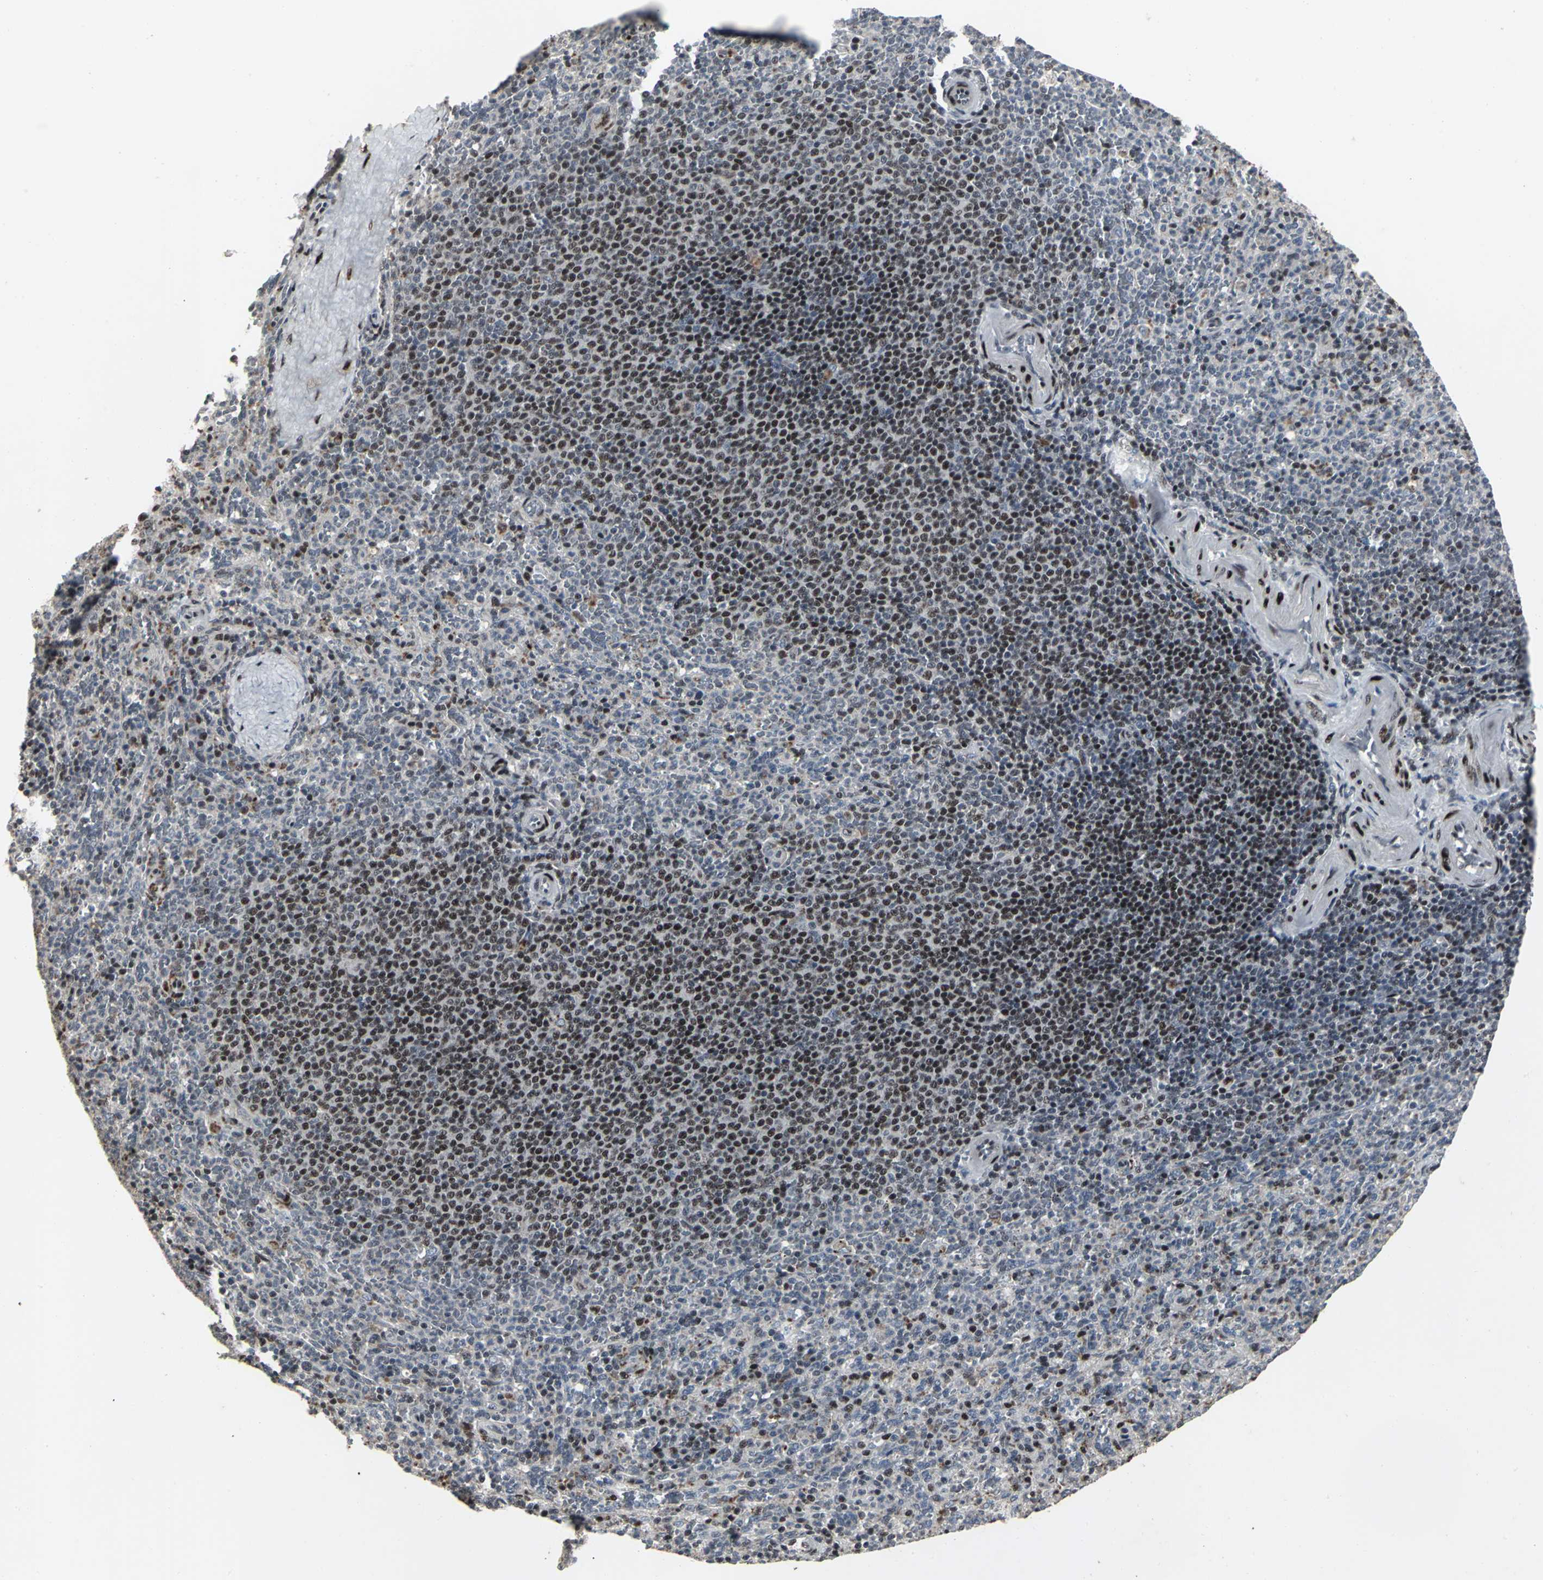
{"staining": {"intensity": "moderate", "quantity": "<25%", "location": "nuclear"}, "tissue": "spleen", "cell_type": "Cells in red pulp", "image_type": "normal", "snomed": [{"axis": "morphology", "description": "Normal tissue, NOS"}, {"axis": "topography", "description": "Spleen"}], "caption": "Moderate nuclear staining for a protein is identified in about <25% of cells in red pulp of unremarkable spleen using immunohistochemistry.", "gene": "SRF", "patient": {"sex": "male", "age": 36}}